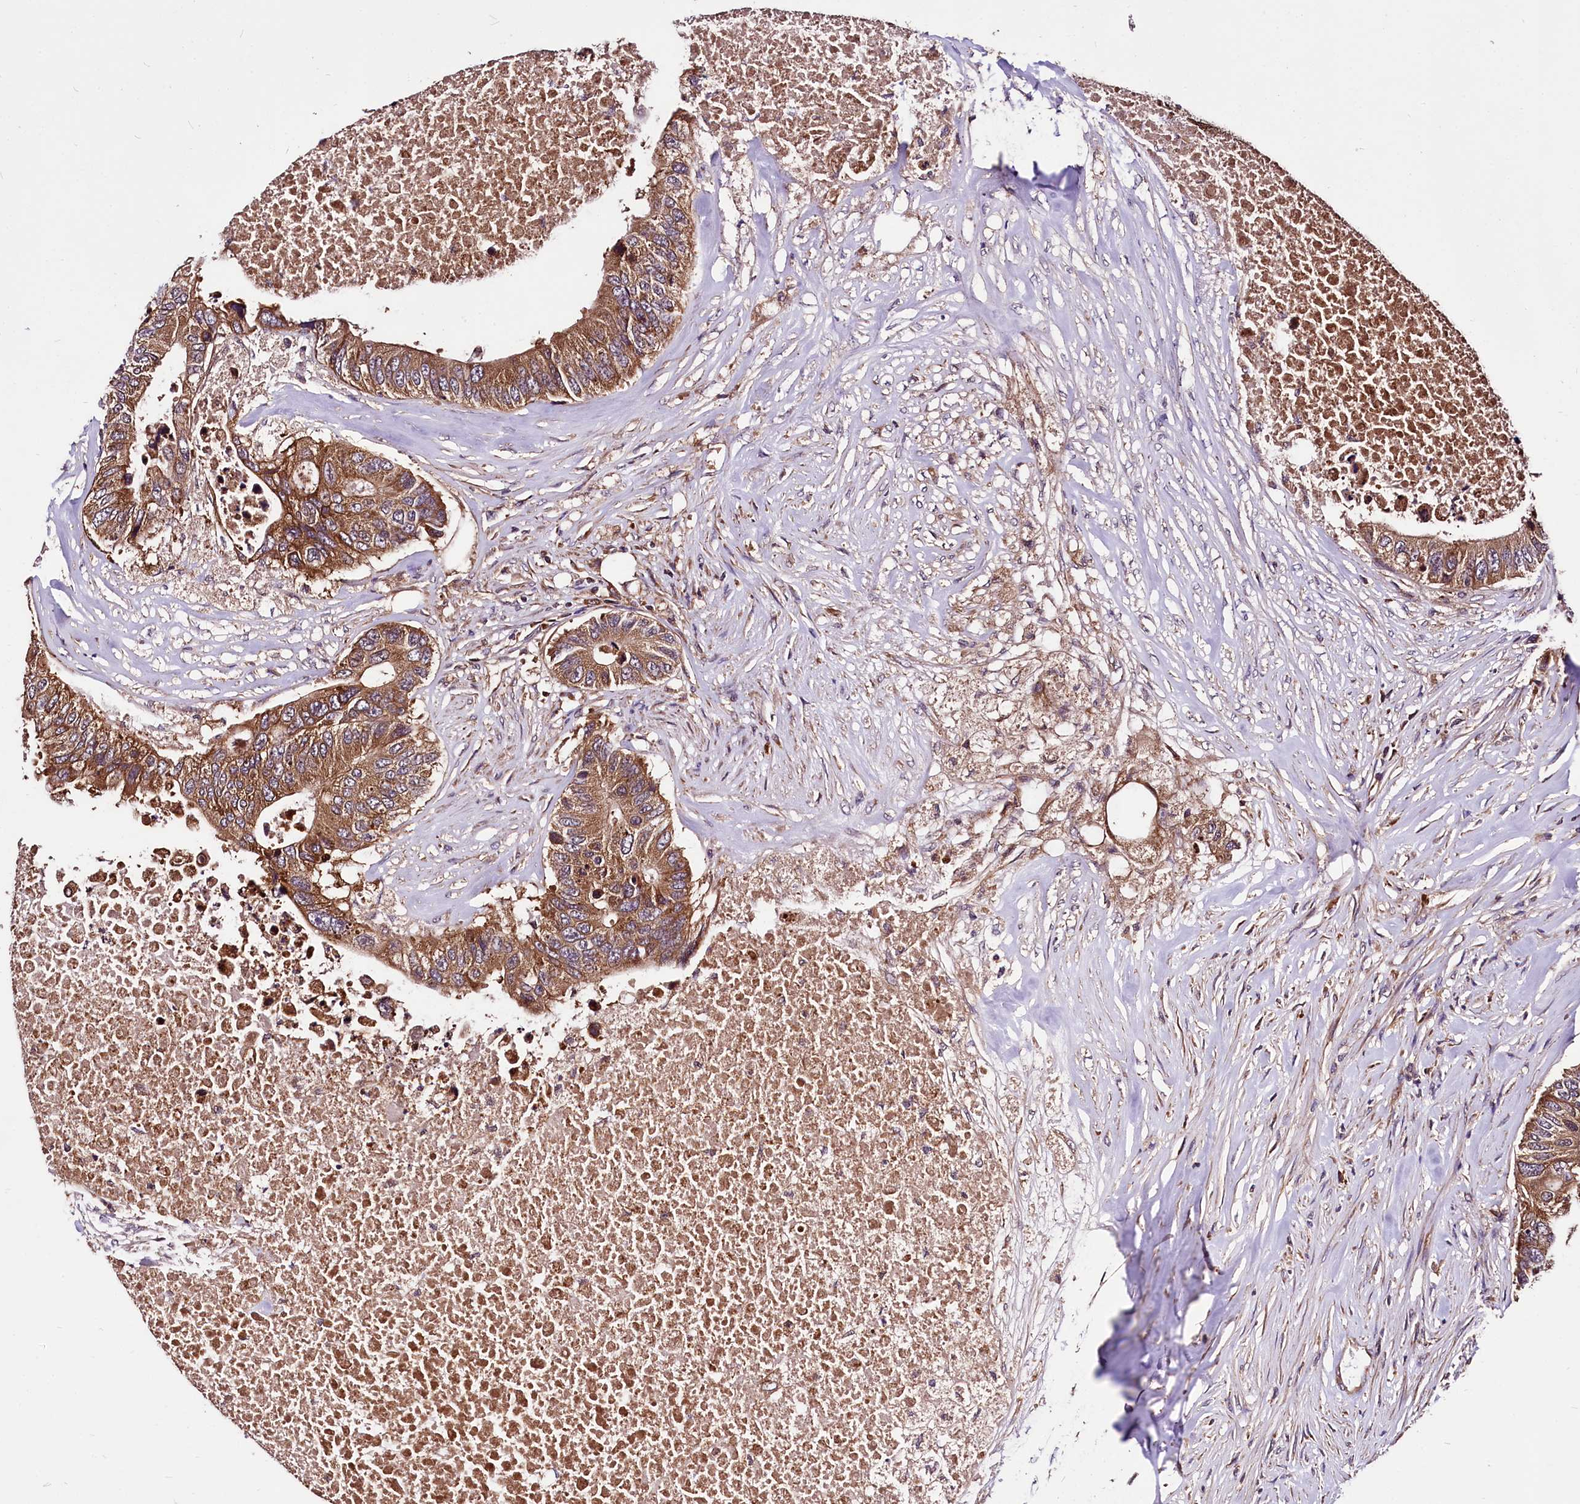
{"staining": {"intensity": "strong", "quantity": ">75%", "location": "cytoplasmic/membranous"}, "tissue": "colorectal cancer", "cell_type": "Tumor cells", "image_type": "cancer", "snomed": [{"axis": "morphology", "description": "Adenocarcinoma, NOS"}, {"axis": "topography", "description": "Colon"}], "caption": "This image reveals adenocarcinoma (colorectal) stained with immunohistochemistry to label a protein in brown. The cytoplasmic/membranous of tumor cells show strong positivity for the protein. Nuclei are counter-stained blue.", "gene": "LRSAM1", "patient": {"sex": "male", "age": 71}}